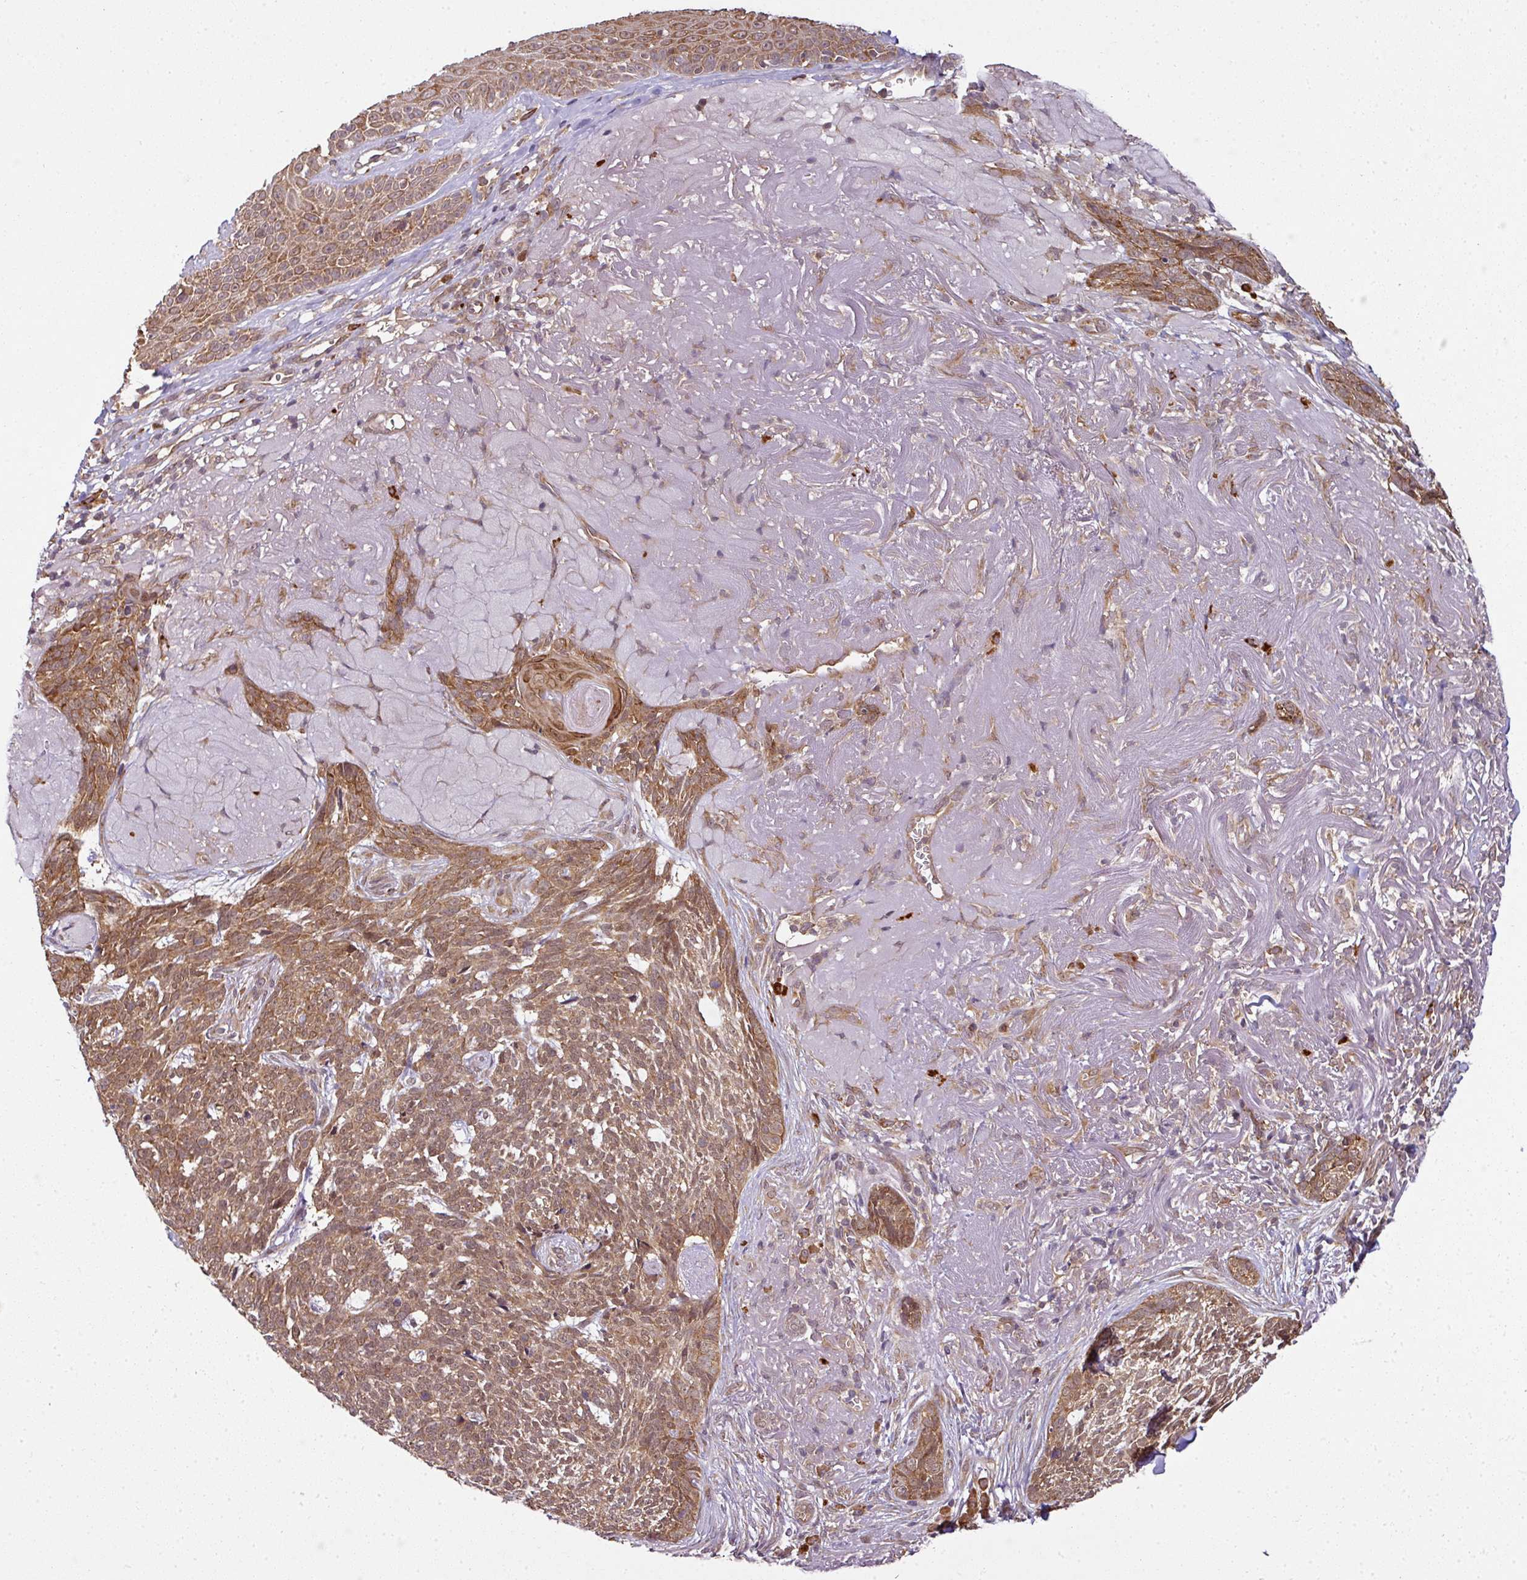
{"staining": {"intensity": "moderate", "quantity": ">75%", "location": "cytoplasmic/membranous,nuclear"}, "tissue": "skin cancer", "cell_type": "Tumor cells", "image_type": "cancer", "snomed": [{"axis": "morphology", "description": "Basal cell carcinoma"}, {"axis": "topography", "description": "Skin"}, {"axis": "topography", "description": "Skin of face"}], "caption": "Skin cancer stained with a protein marker reveals moderate staining in tumor cells.", "gene": "RBM4B", "patient": {"sex": "female", "age": 95}}